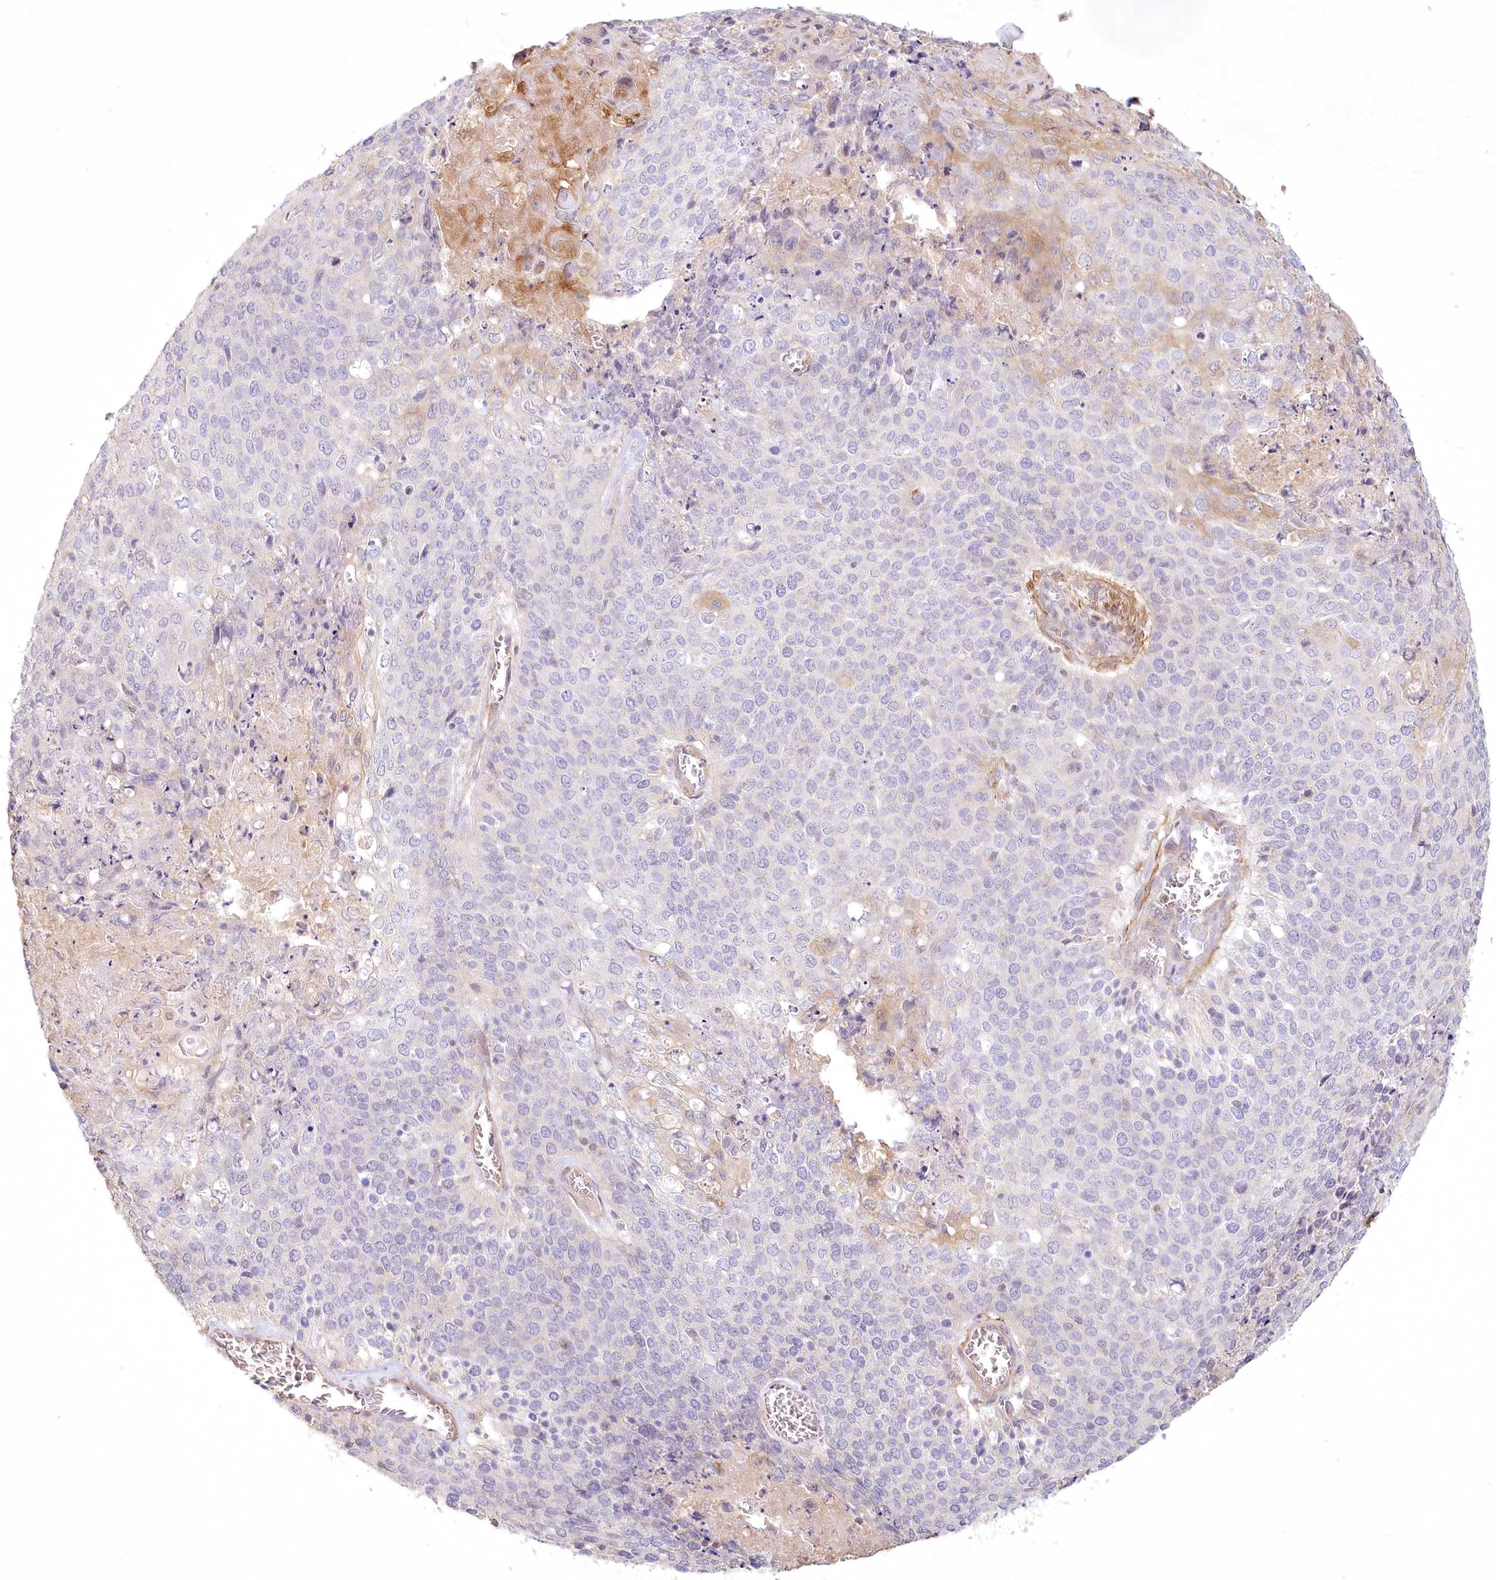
{"staining": {"intensity": "negative", "quantity": "none", "location": "none"}, "tissue": "cervical cancer", "cell_type": "Tumor cells", "image_type": "cancer", "snomed": [{"axis": "morphology", "description": "Squamous cell carcinoma, NOS"}, {"axis": "topography", "description": "Cervix"}], "caption": "Immunohistochemistry of human cervical cancer (squamous cell carcinoma) displays no positivity in tumor cells.", "gene": "INPP4B", "patient": {"sex": "female", "age": 39}}